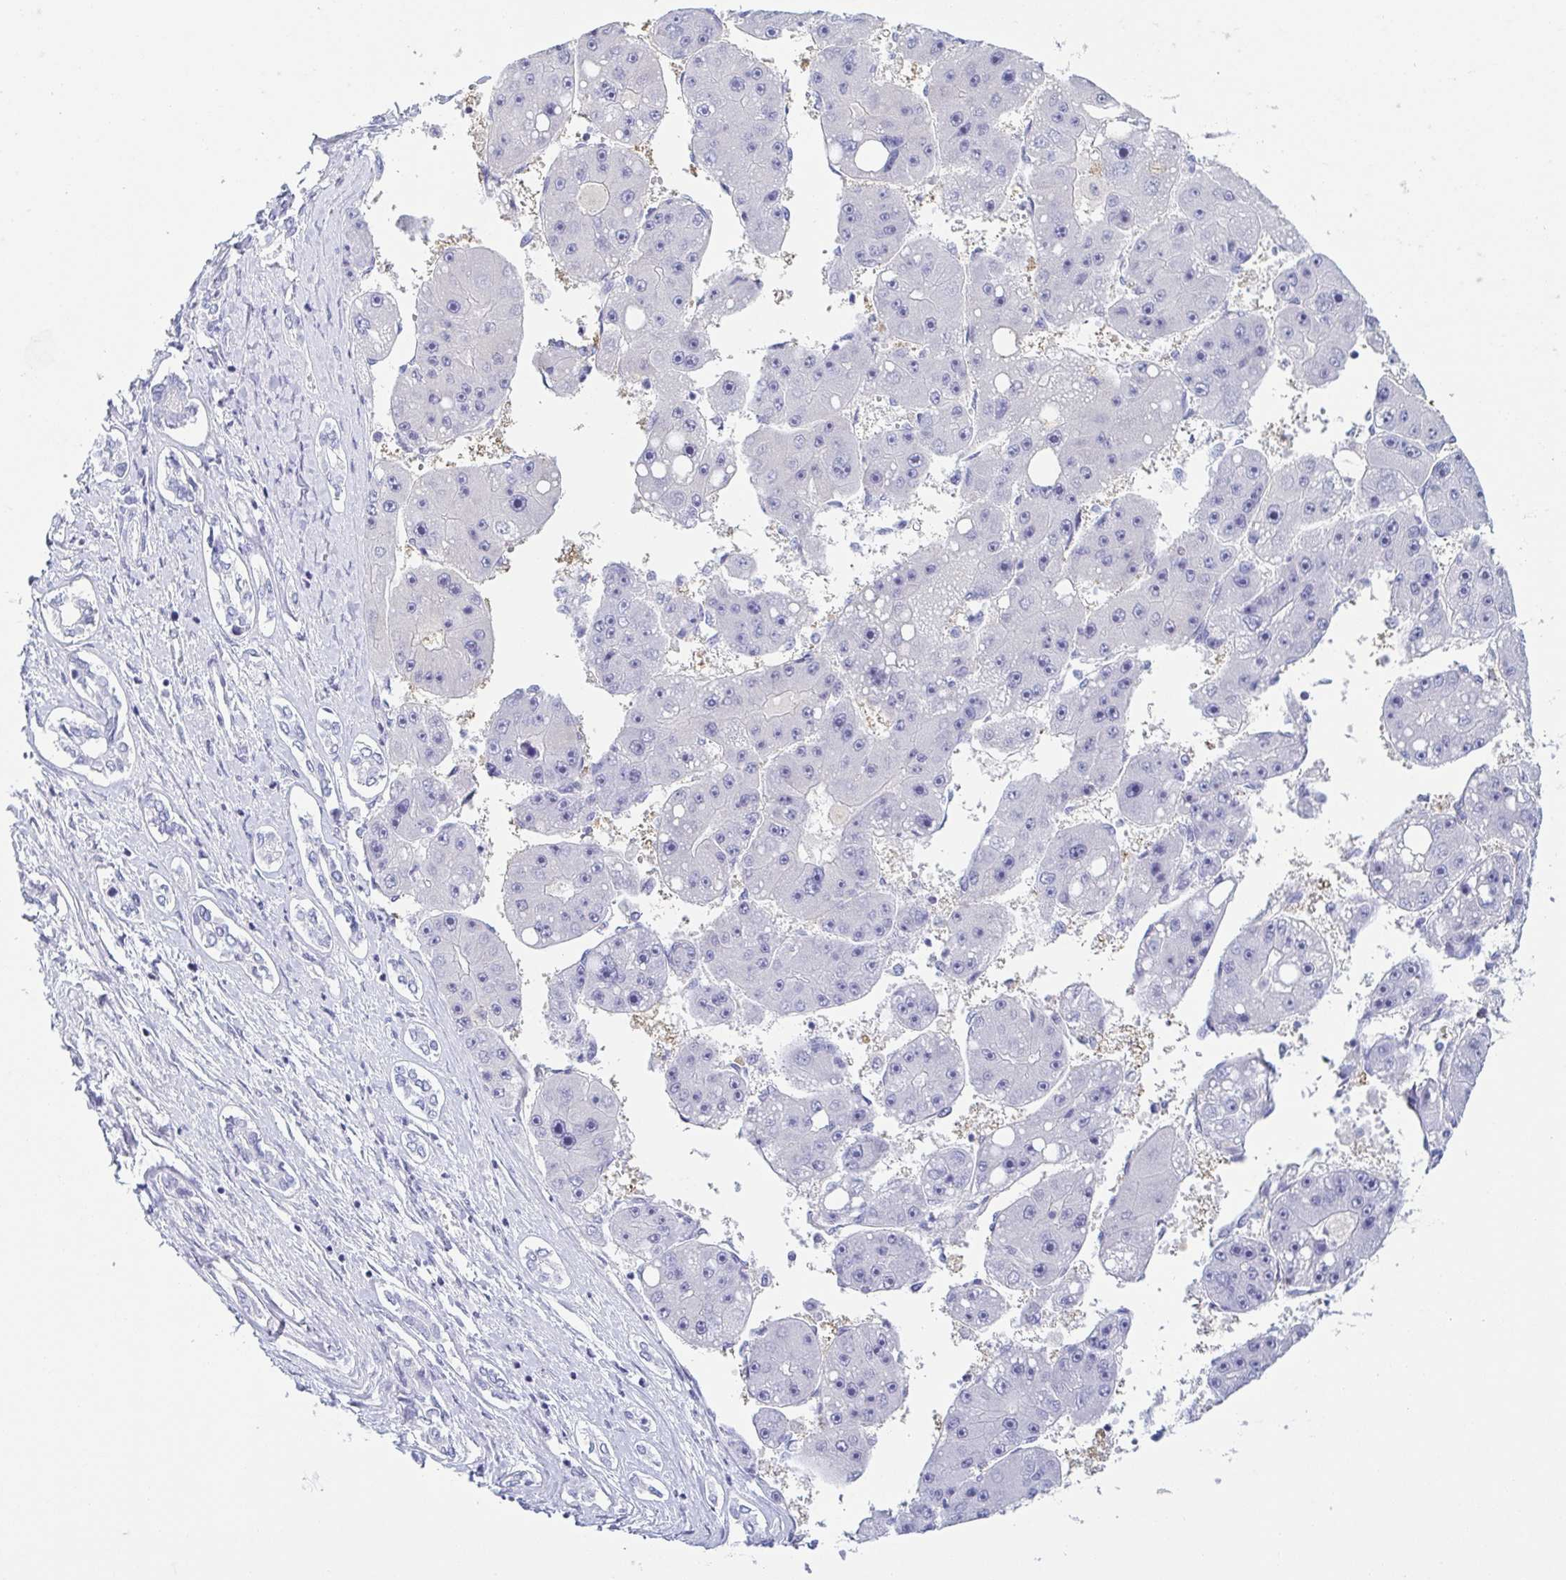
{"staining": {"intensity": "negative", "quantity": "none", "location": "none"}, "tissue": "liver cancer", "cell_type": "Tumor cells", "image_type": "cancer", "snomed": [{"axis": "morphology", "description": "Carcinoma, Hepatocellular, NOS"}, {"axis": "topography", "description": "Liver"}], "caption": "Immunohistochemistry (IHC) of human hepatocellular carcinoma (liver) shows no positivity in tumor cells. (Brightfield microscopy of DAB (3,3'-diaminobenzidine) immunohistochemistry (IHC) at high magnification).", "gene": "ZG16B", "patient": {"sex": "female", "age": 61}}